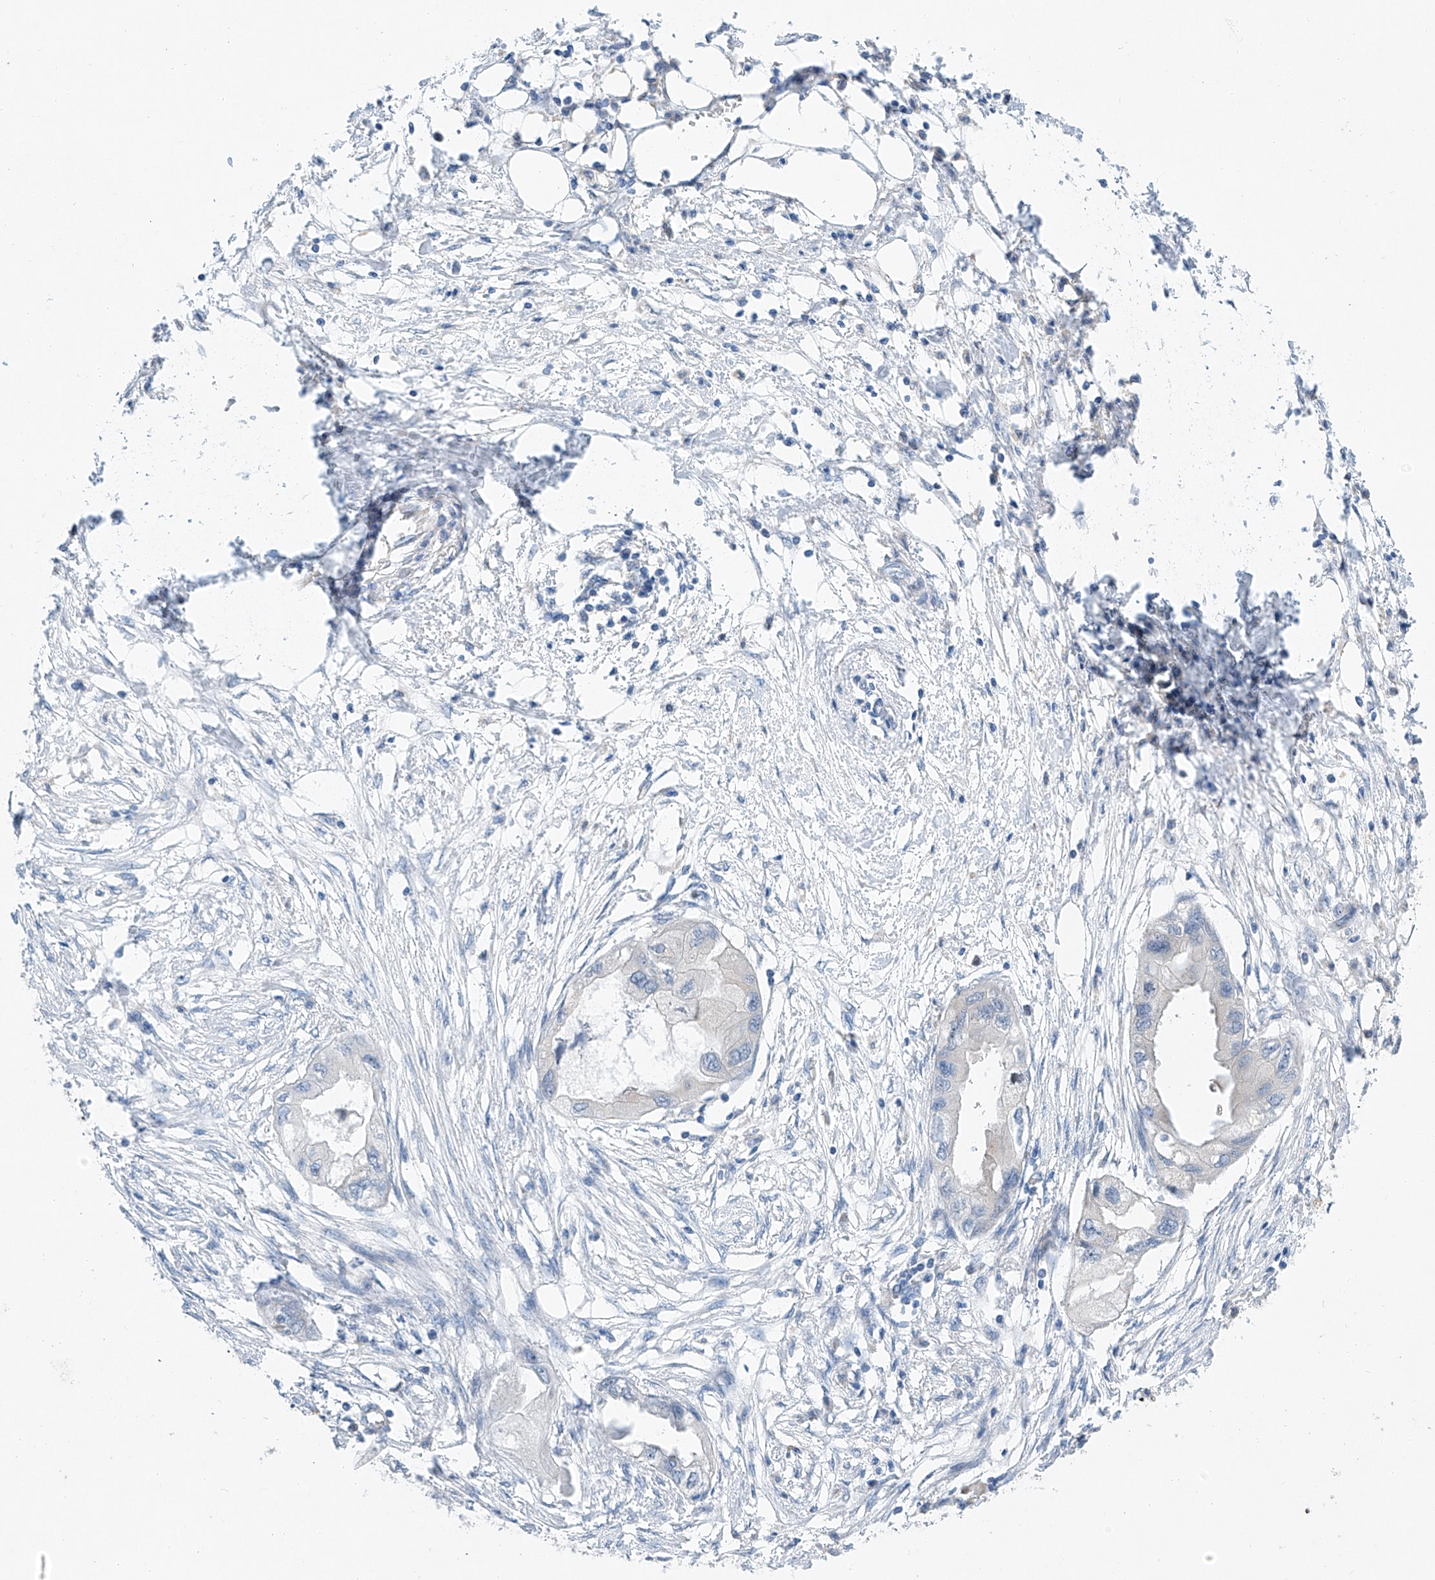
{"staining": {"intensity": "negative", "quantity": "none", "location": "none"}, "tissue": "endometrial cancer", "cell_type": "Tumor cells", "image_type": "cancer", "snomed": [{"axis": "morphology", "description": "Adenocarcinoma, NOS"}, {"axis": "morphology", "description": "Adenocarcinoma, metastatic, NOS"}, {"axis": "topography", "description": "Adipose tissue"}, {"axis": "topography", "description": "Endometrium"}], "caption": "A photomicrograph of human endometrial cancer (metastatic adenocarcinoma) is negative for staining in tumor cells. (DAB immunohistochemistry (IHC) with hematoxylin counter stain).", "gene": "CLDND1", "patient": {"sex": "female", "age": 67}}